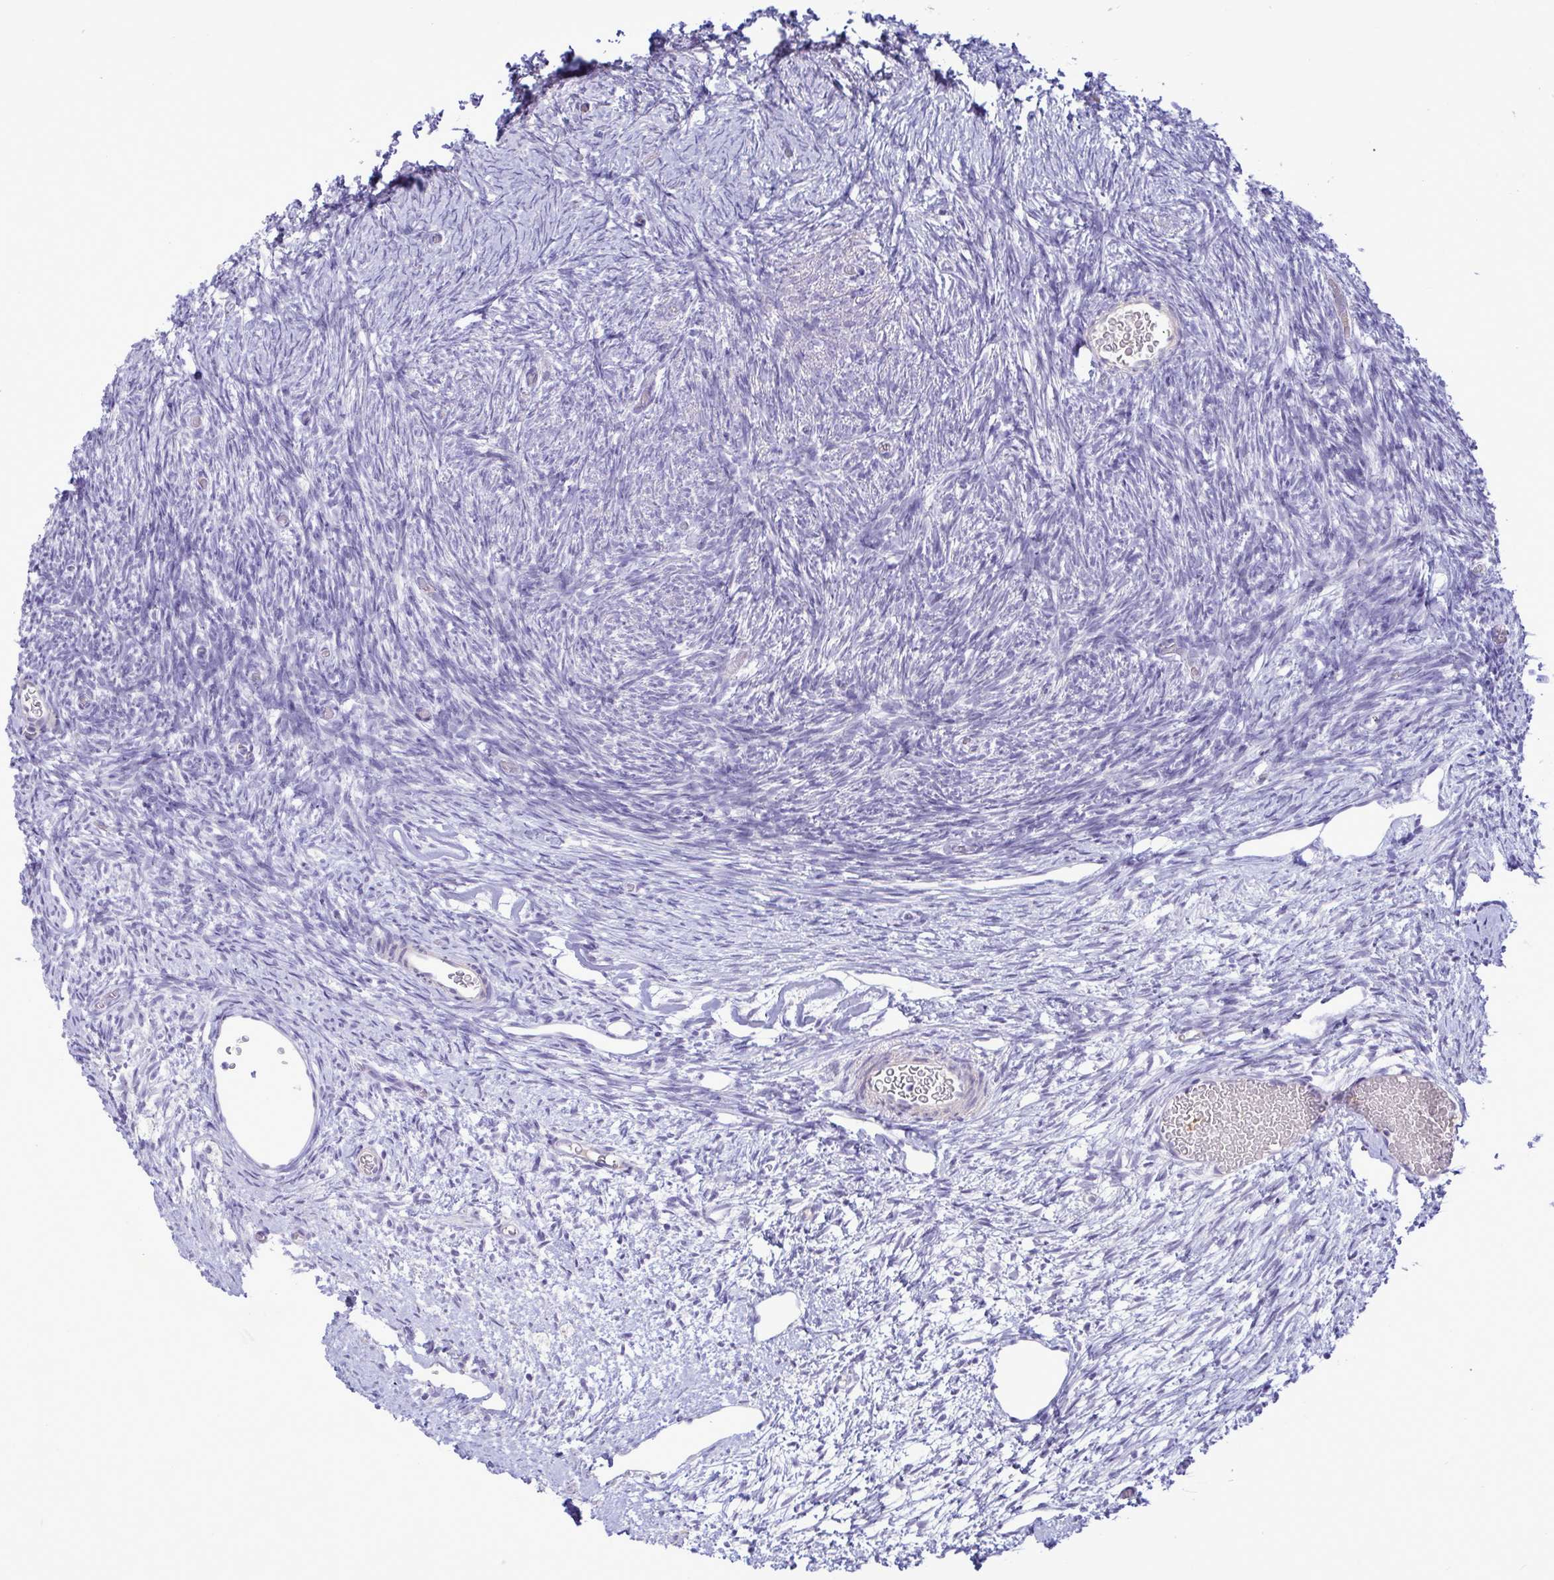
{"staining": {"intensity": "negative", "quantity": "none", "location": "none"}, "tissue": "ovary", "cell_type": "Follicle cells", "image_type": "normal", "snomed": [{"axis": "morphology", "description": "Normal tissue, NOS"}, {"axis": "topography", "description": "Ovary"}], "caption": "IHC image of benign human ovary stained for a protein (brown), which exhibits no staining in follicle cells. (DAB (3,3'-diaminobenzidine) IHC, high magnification).", "gene": "FAM86B1", "patient": {"sex": "female", "age": 39}}